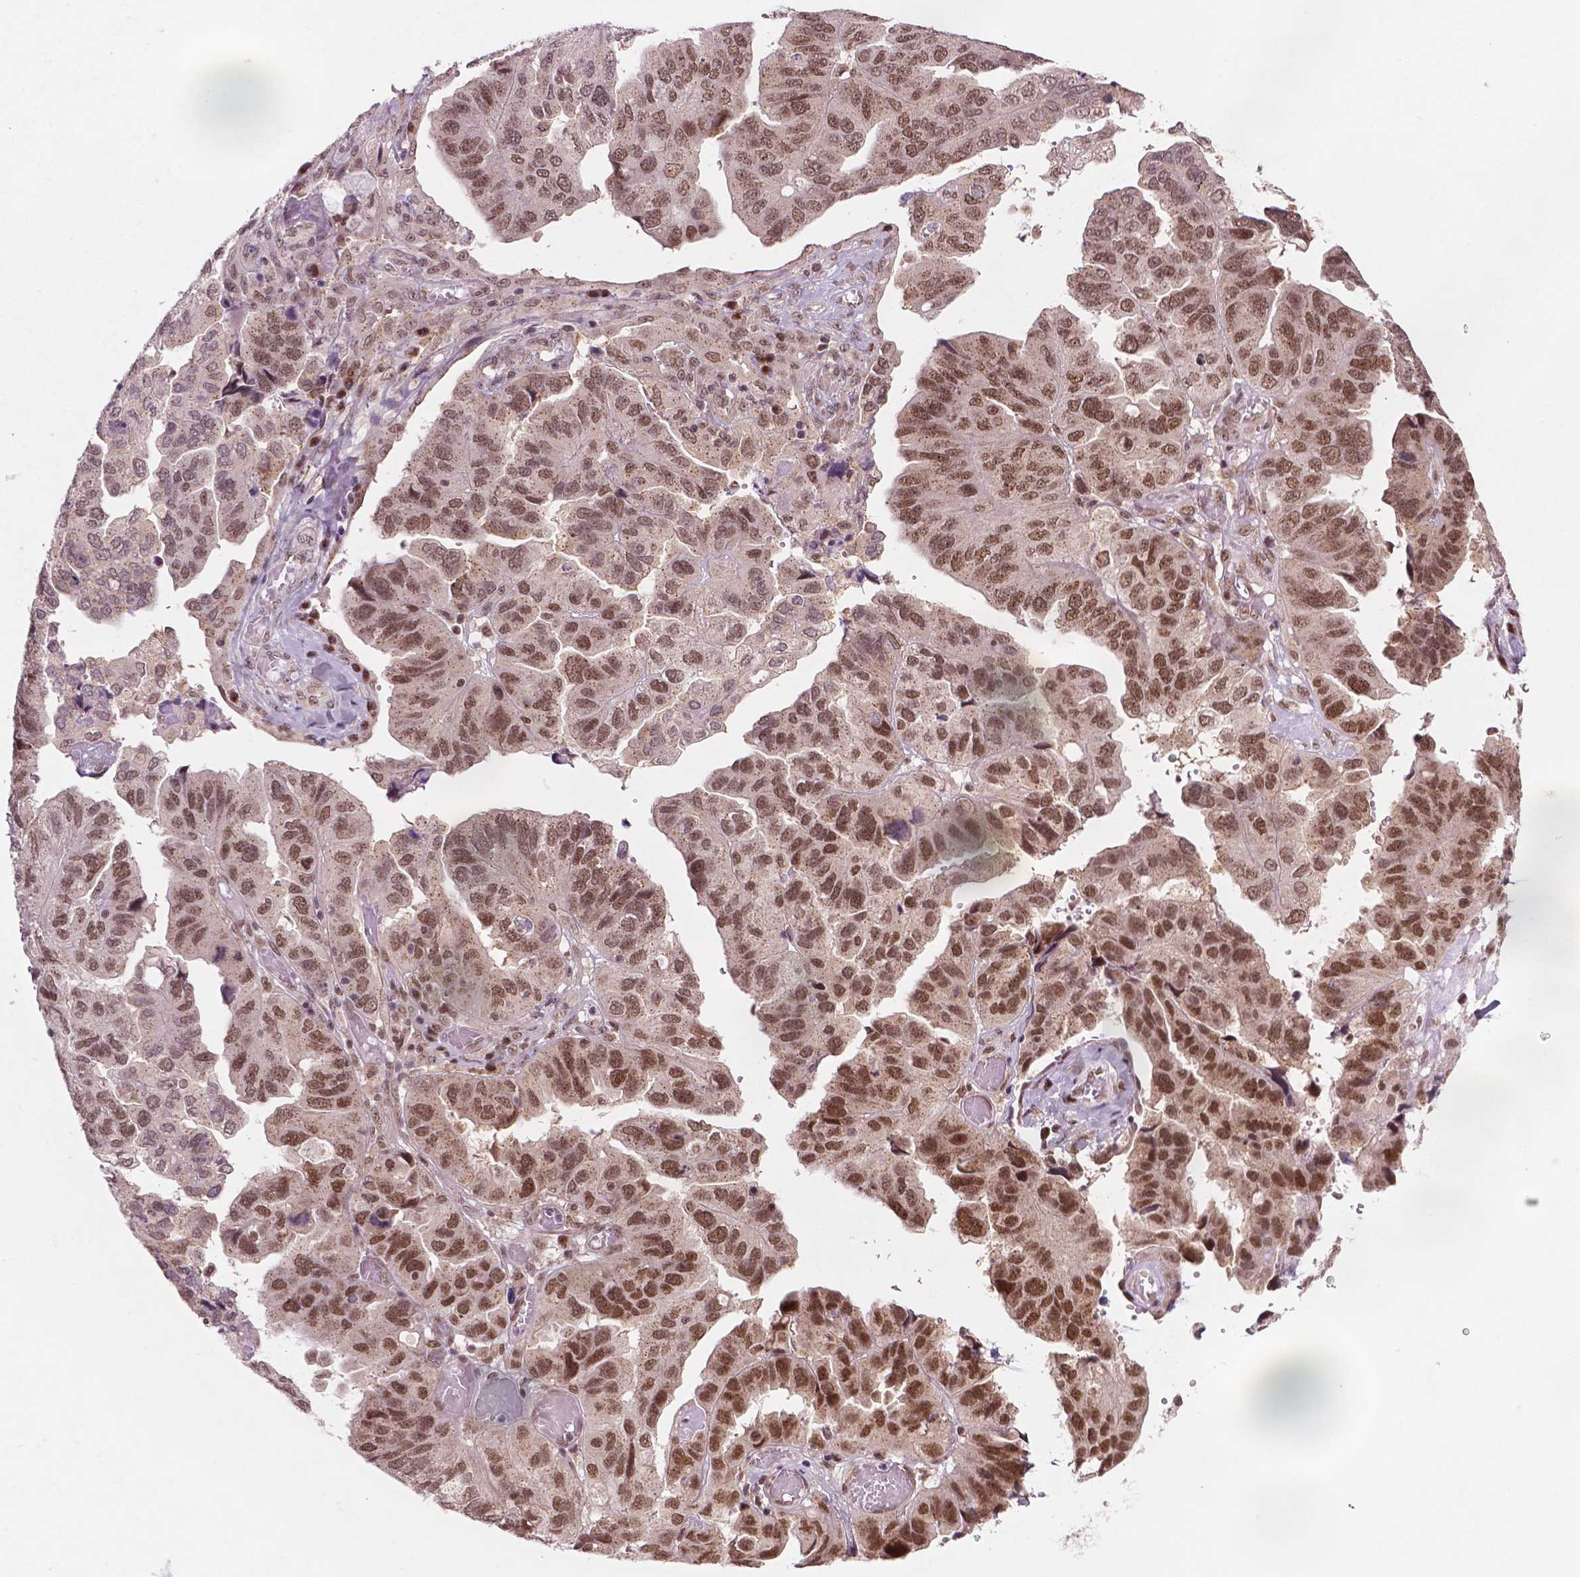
{"staining": {"intensity": "moderate", "quantity": ">75%", "location": "nuclear"}, "tissue": "ovarian cancer", "cell_type": "Tumor cells", "image_type": "cancer", "snomed": [{"axis": "morphology", "description": "Cystadenocarcinoma, serous, NOS"}, {"axis": "topography", "description": "Ovary"}], "caption": "High-magnification brightfield microscopy of ovarian cancer (serous cystadenocarcinoma) stained with DAB (brown) and counterstained with hematoxylin (blue). tumor cells exhibit moderate nuclear expression is seen in about>75% of cells. (Stains: DAB in brown, nuclei in blue, Microscopy: brightfield microscopy at high magnification).", "gene": "PER2", "patient": {"sex": "female", "age": 79}}